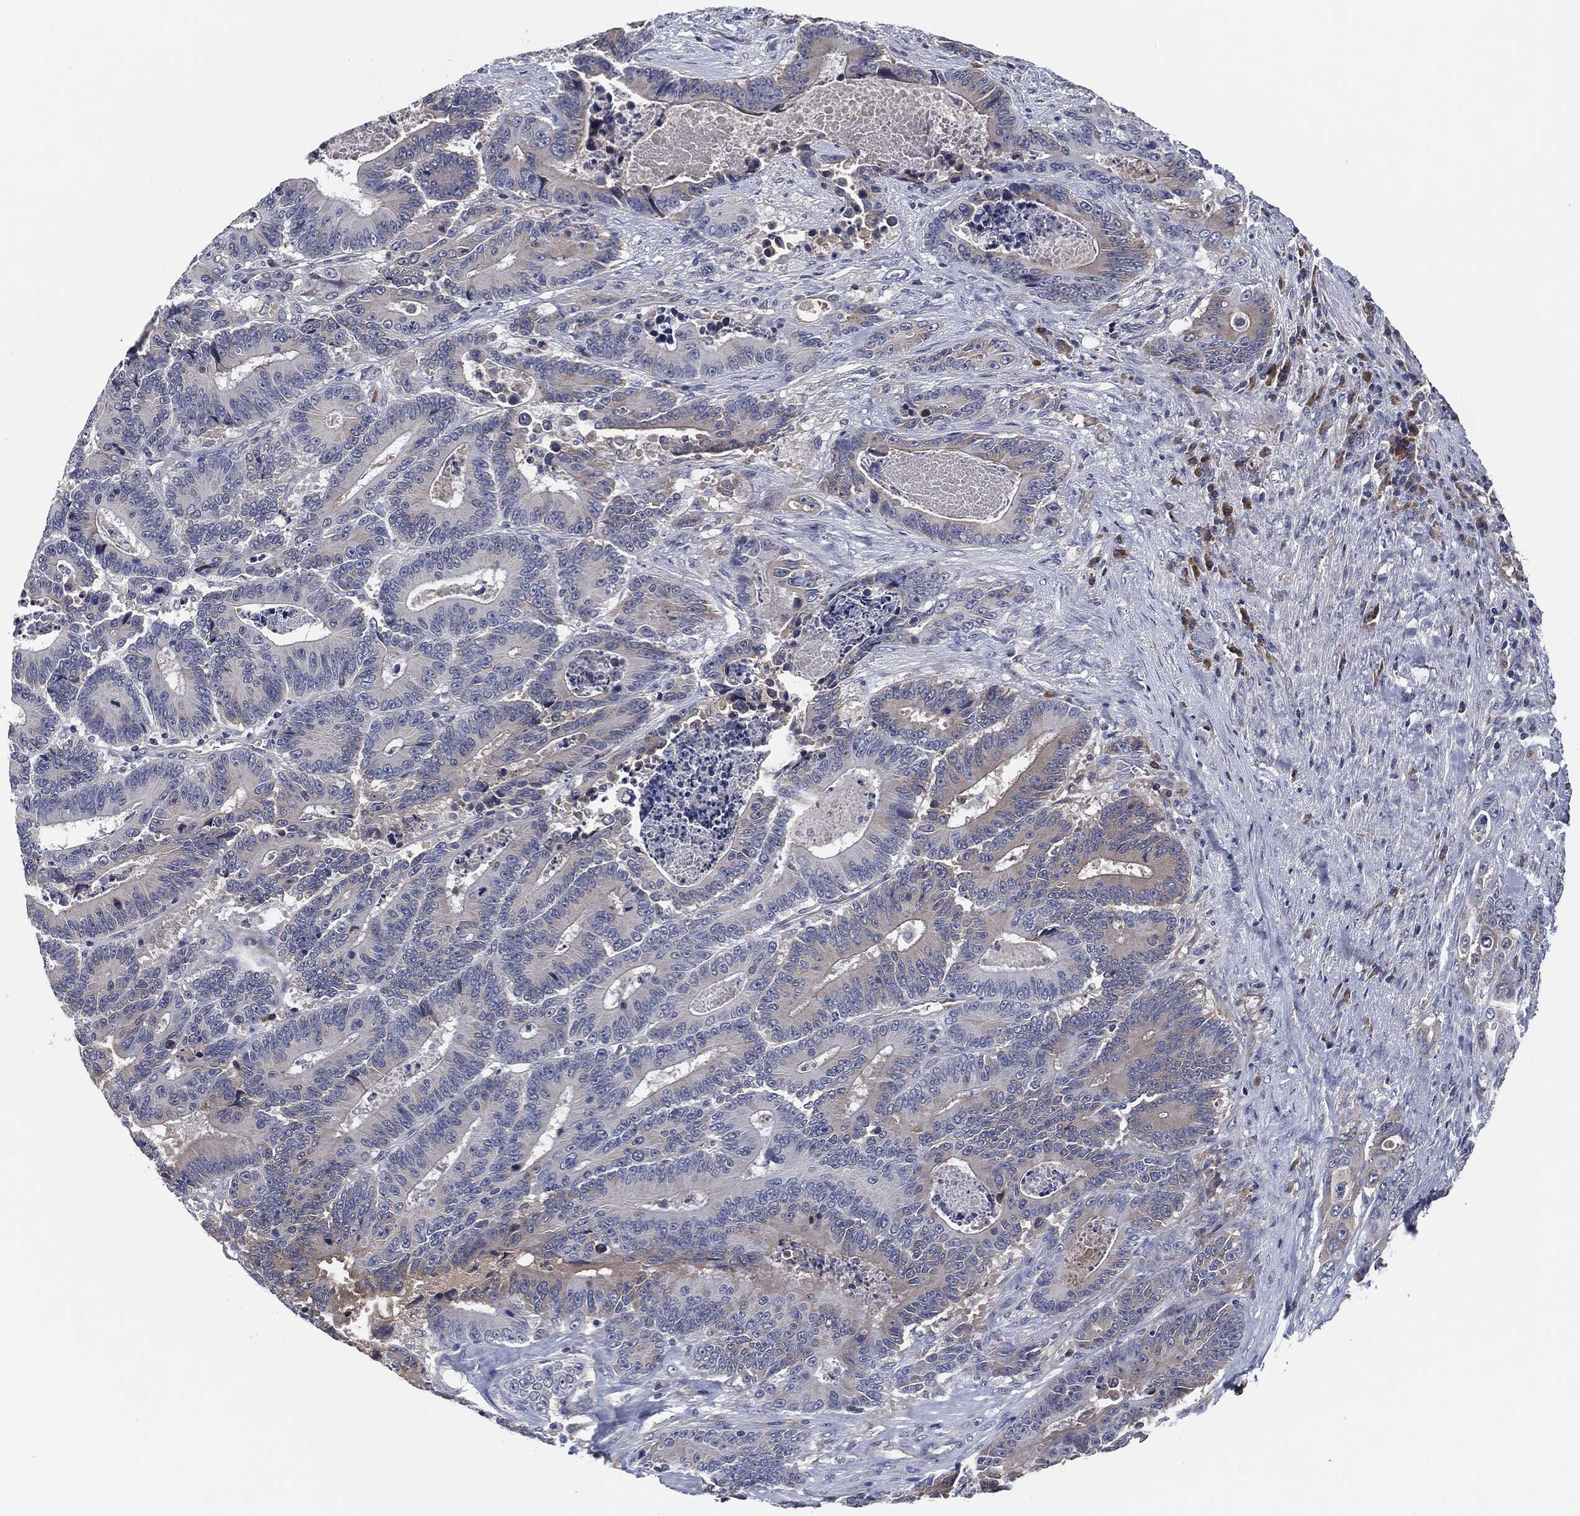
{"staining": {"intensity": "negative", "quantity": "none", "location": "none"}, "tissue": "colorectal cancer", "cell_type": "Tumor cells", "image_type": "cancer", "snomed": [{"axis": "morphology", "description": "Adenocarcinoma, NOS"}, {"axis": "topography", "description": "Colon"}], "caption": "Tumor cells are negative for protein expression in human colorectal adenocarcinoma.", "gene": "IL2RG", "patient": {"sex": "male", "age": 83}}